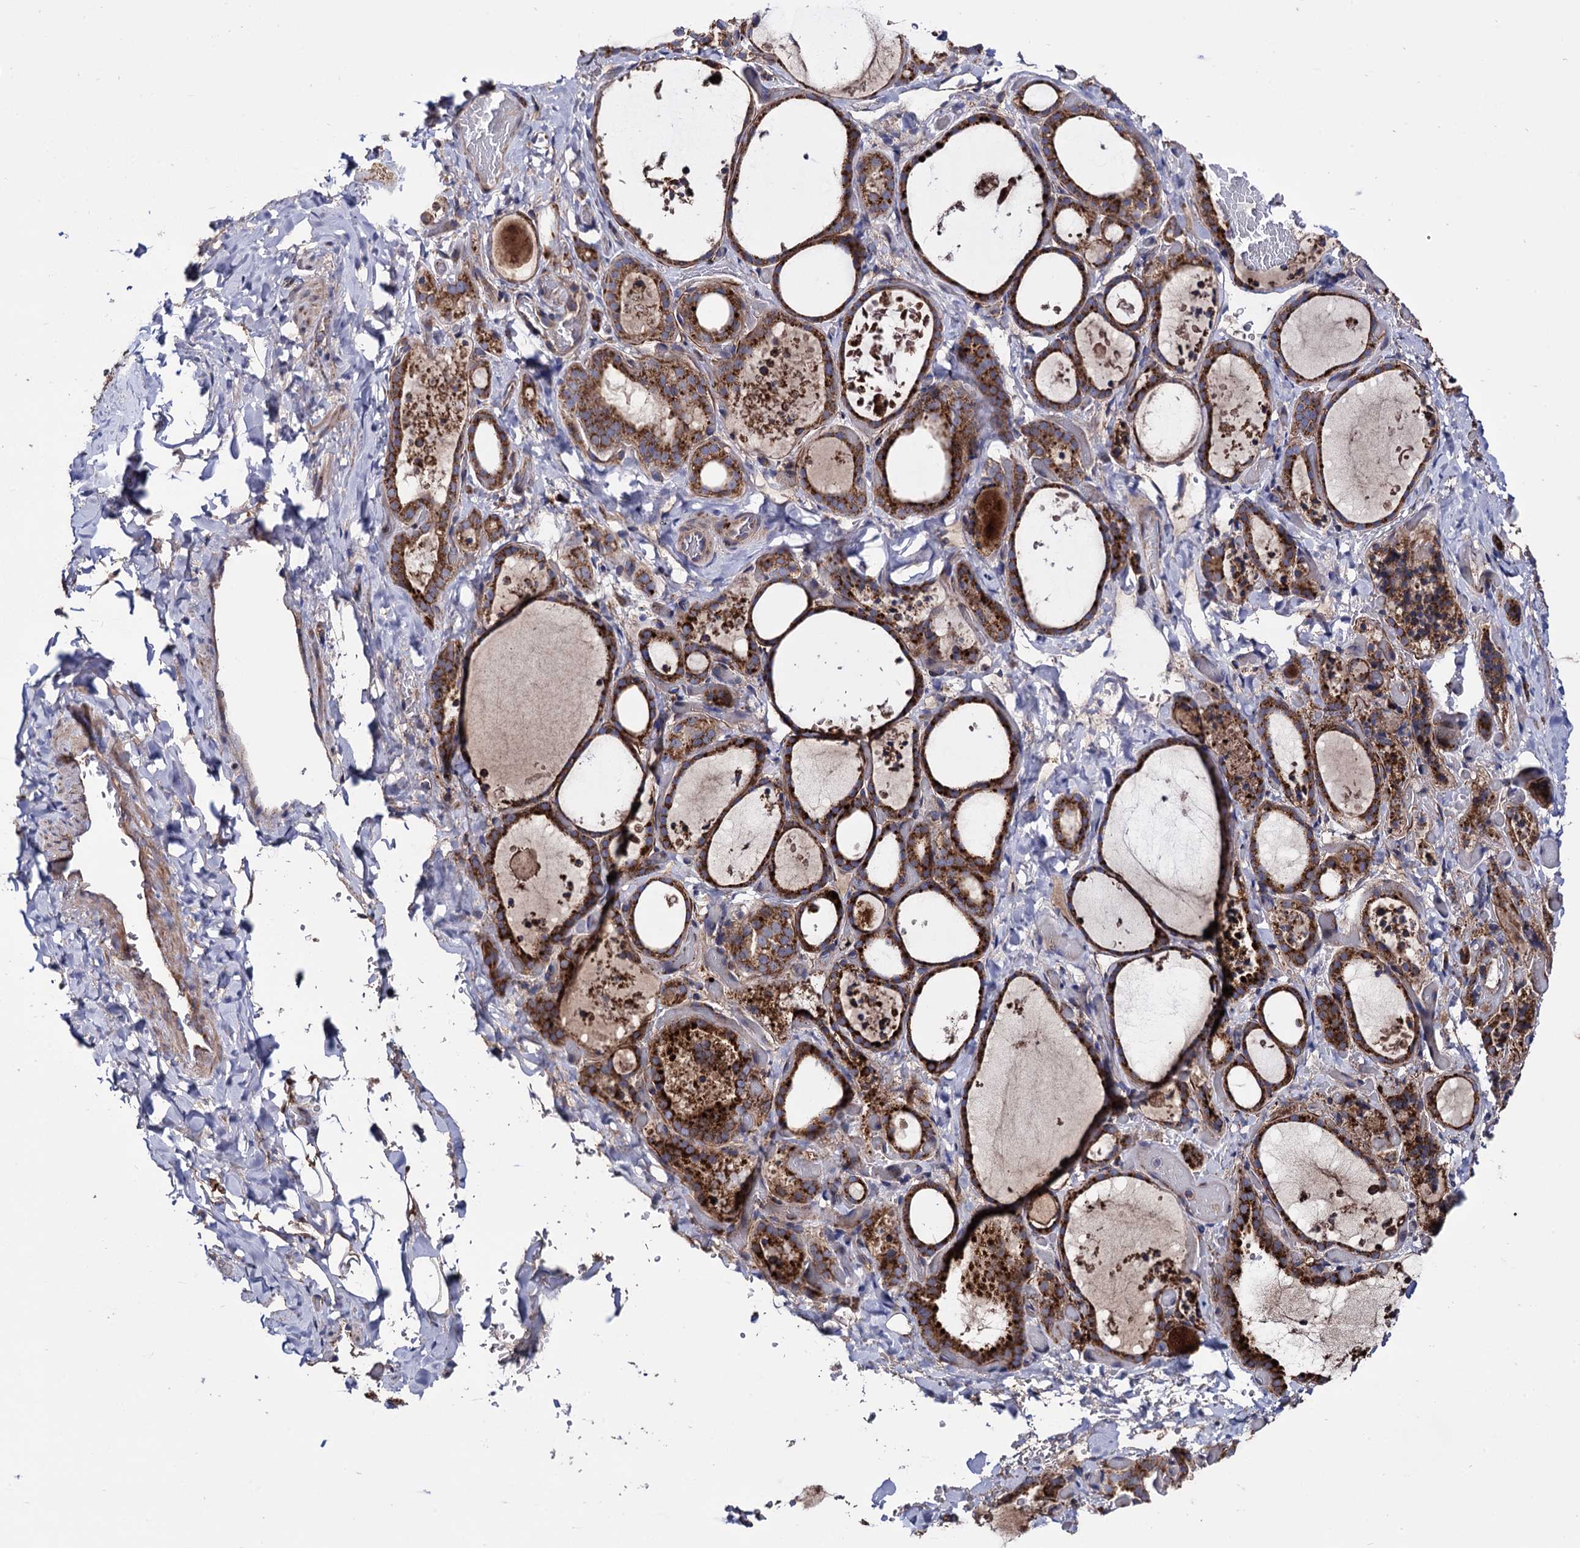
{"staining": {"intensity": "strong", "quantity": ">75%", "location": "cytoplasmic/membranous"}, "tissue": "thyroid gland", "cell_type": "Glandular cells", "image_type": "normal", "snomed": [{"axis": "morphology", "description": "Normal tissue, NOS"}, {"axis": "topography", "description": "Thyroid gland"}], "caption": "A brown stain shows strong cytoplasmic/membranous positivity of a protein in glandular cells of benign human thyroid gland. (DAB IHC, brown staining for protein, blue staining for nuclei).", "gene": "IQCH", "patient": {"sex": "female", "age": 44}}